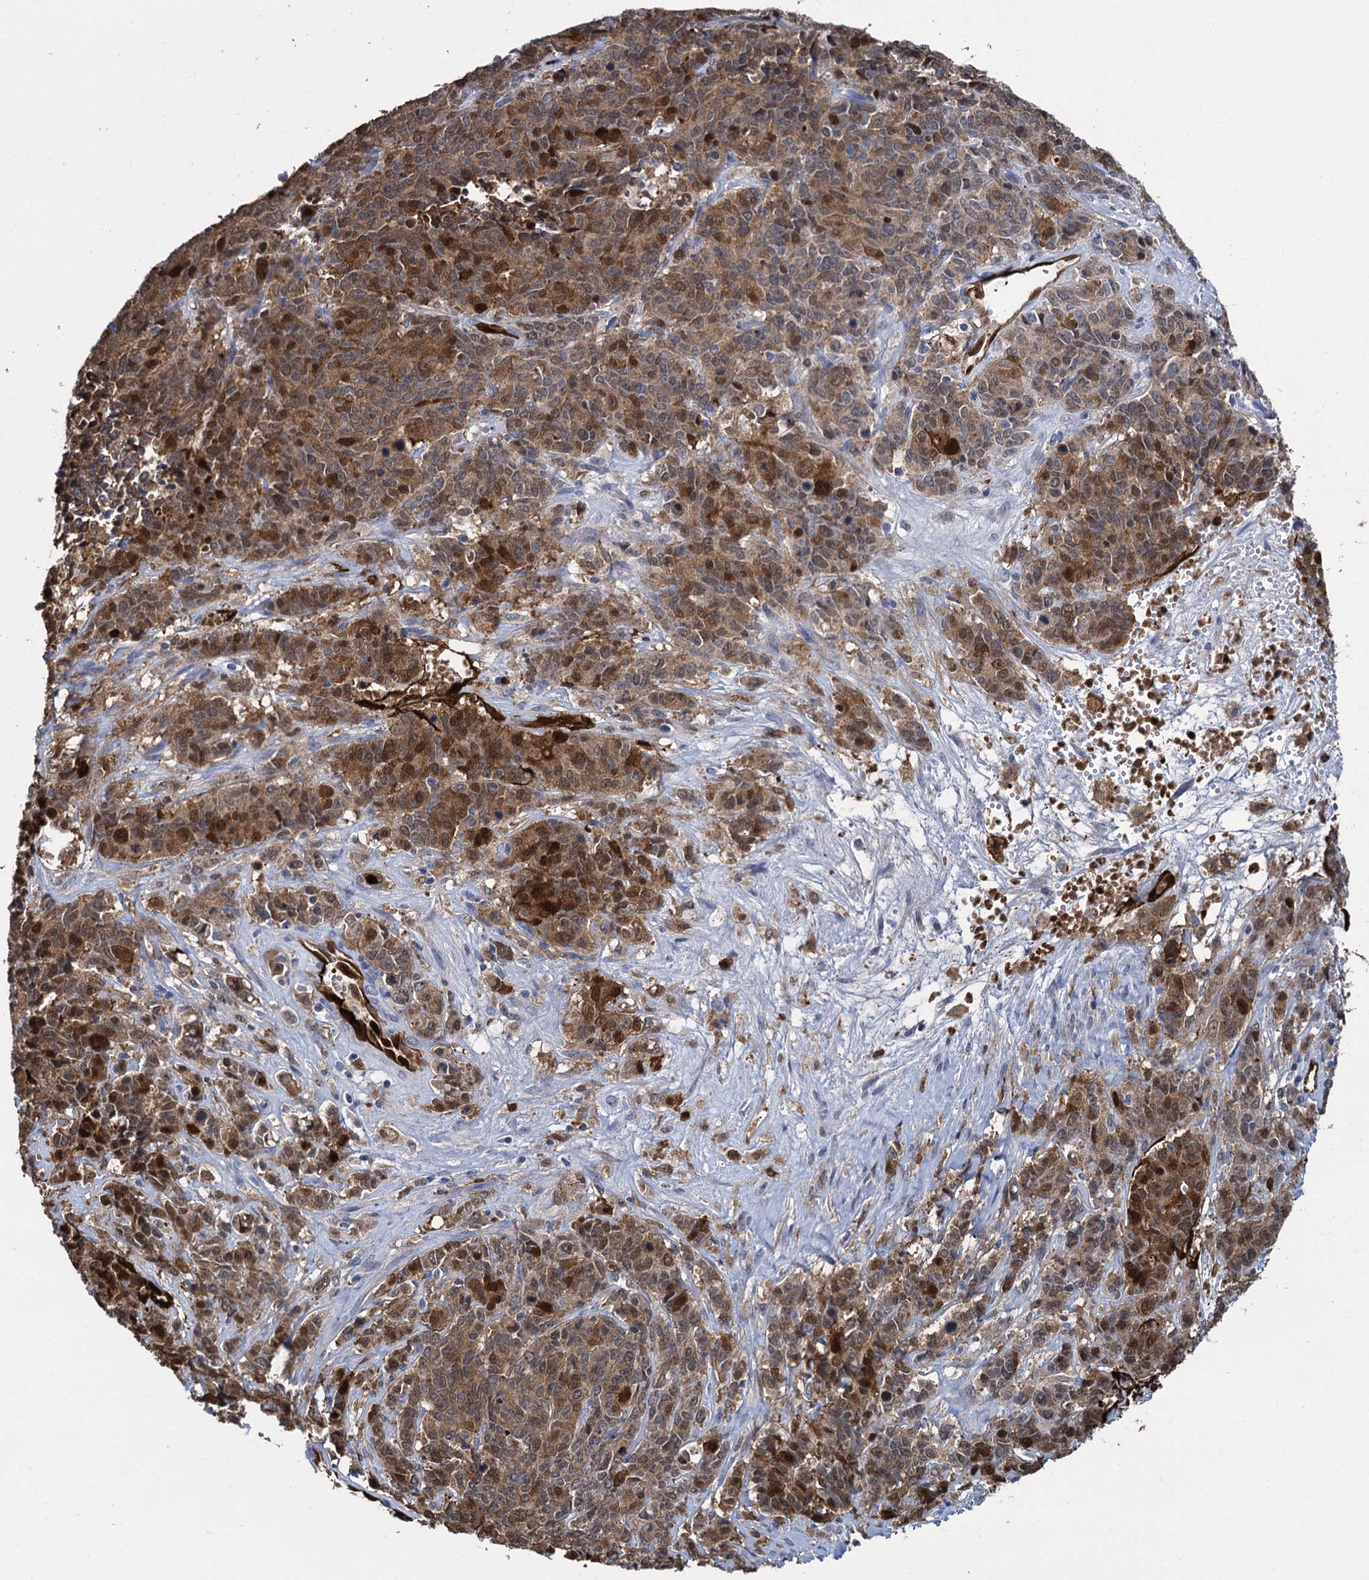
{"staining": {"intensity": "moderate", "quantity": ">75%", "location": "cytoplasmic/membranous"}, "tissue": "cervical cancer", "cell_type": "Tumor cells", "image_type": "cancer", "snomed": [{"axis": "morphology", "description": "Squamous cell carcinoma, NOS"}, {"axis": "topography", "description": "Cervix"}], "caption": "Cervical squamous cell carcinoma stained with immunohistochemistry (IHC) demonstrates moderate cytoplasmic/membranous staining in about >75% of tumor cells.", "gene": "FABP5", "patient": {"sex": "female", "age": 60}}